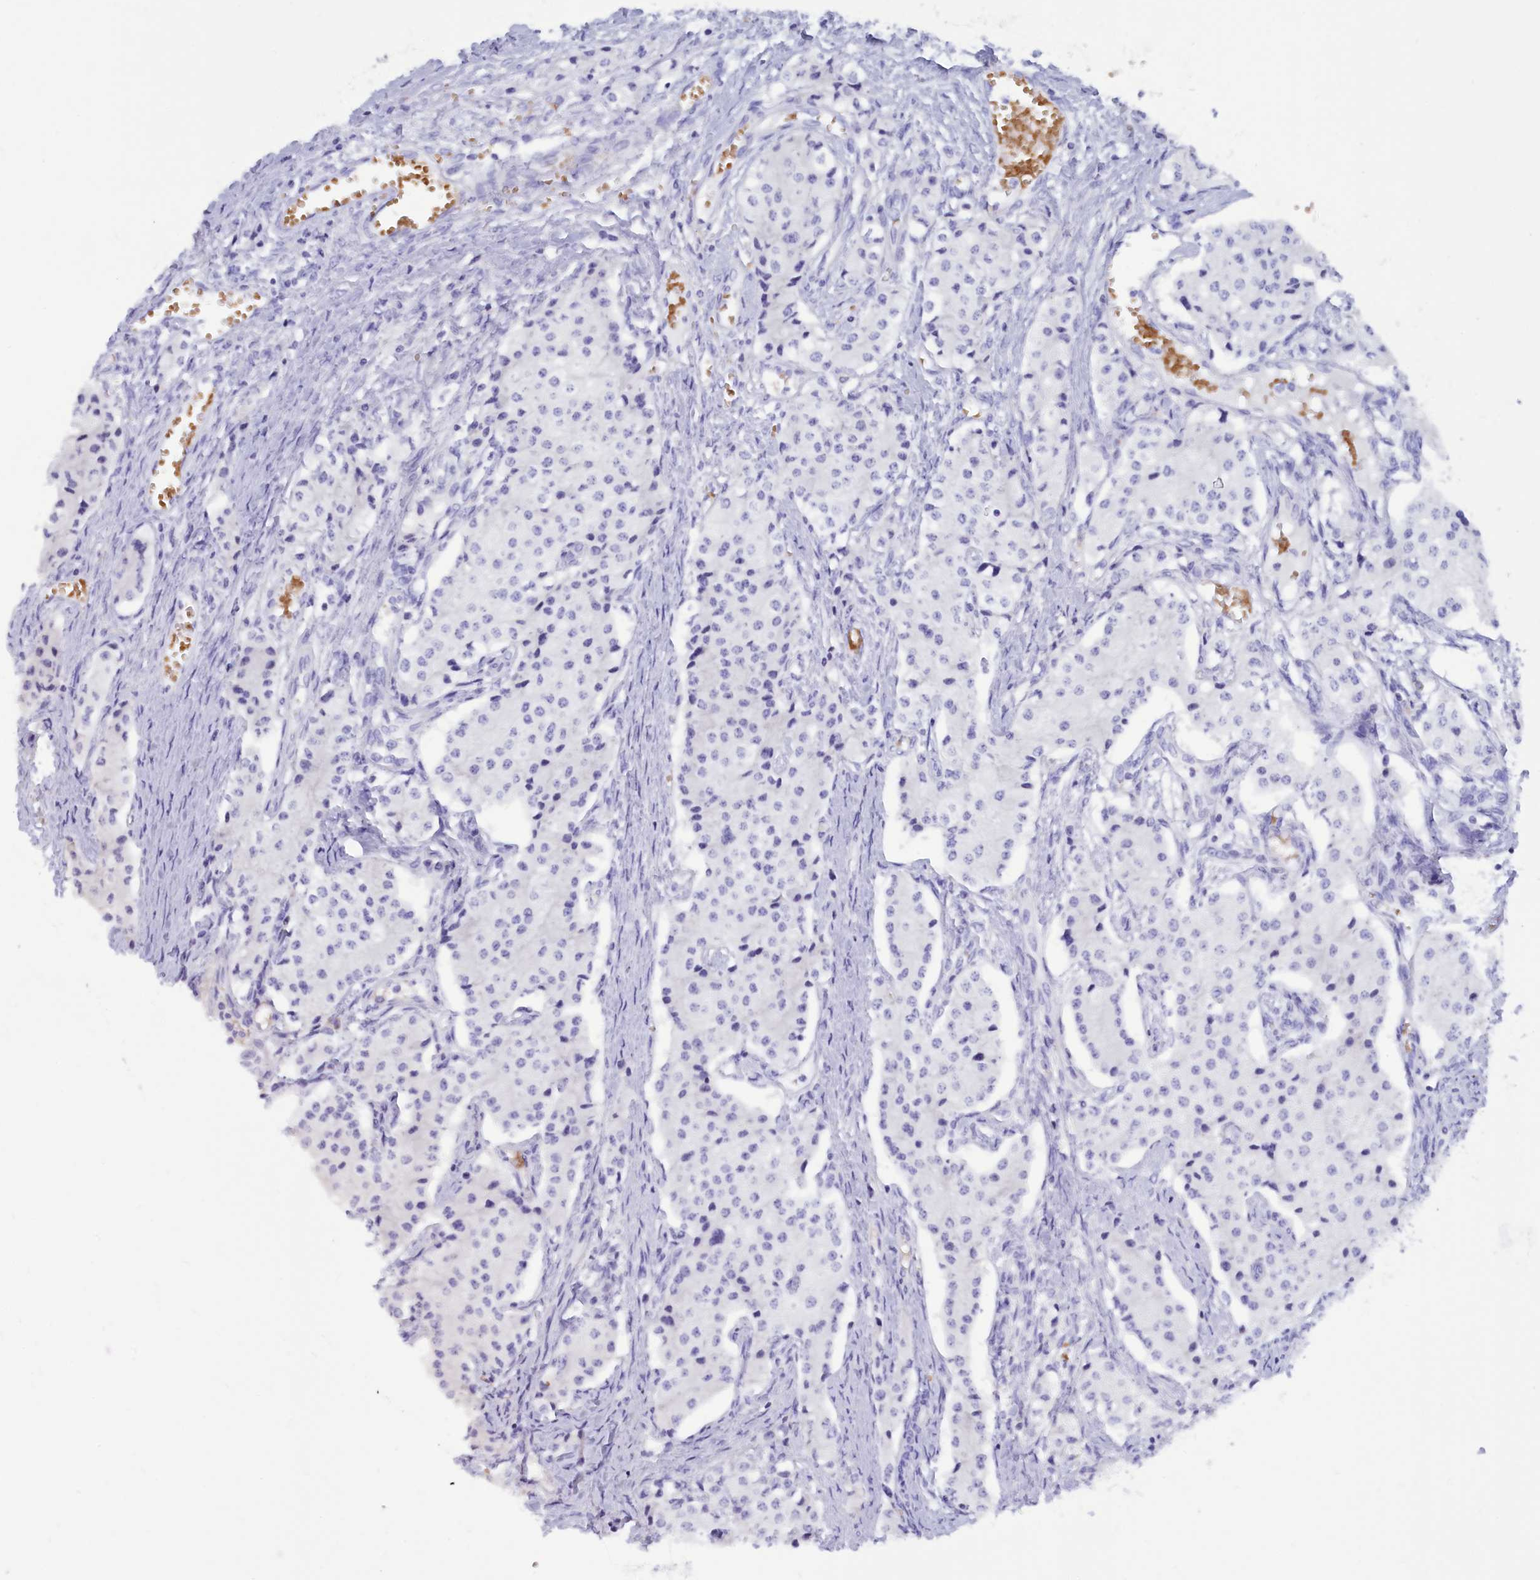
{"staining": {"intensity": "negative", "quantity": "none", "location": "none"}, "tissue": "carcinoid", "cell_type": "Tumor cells", "image_type": "cancer", "snomed": [{"axis": "morphology", "description": "Carcinoid, malignant, NOS"}, {"axis": "topography", "description": "Colon"}], "caption": "This is a image of immunohistochemistry staining of carcinoid, which shows no positivity in tumor cells.", "gene": "GLYATL1", "patient": {"sex": "female", "age": 52}}